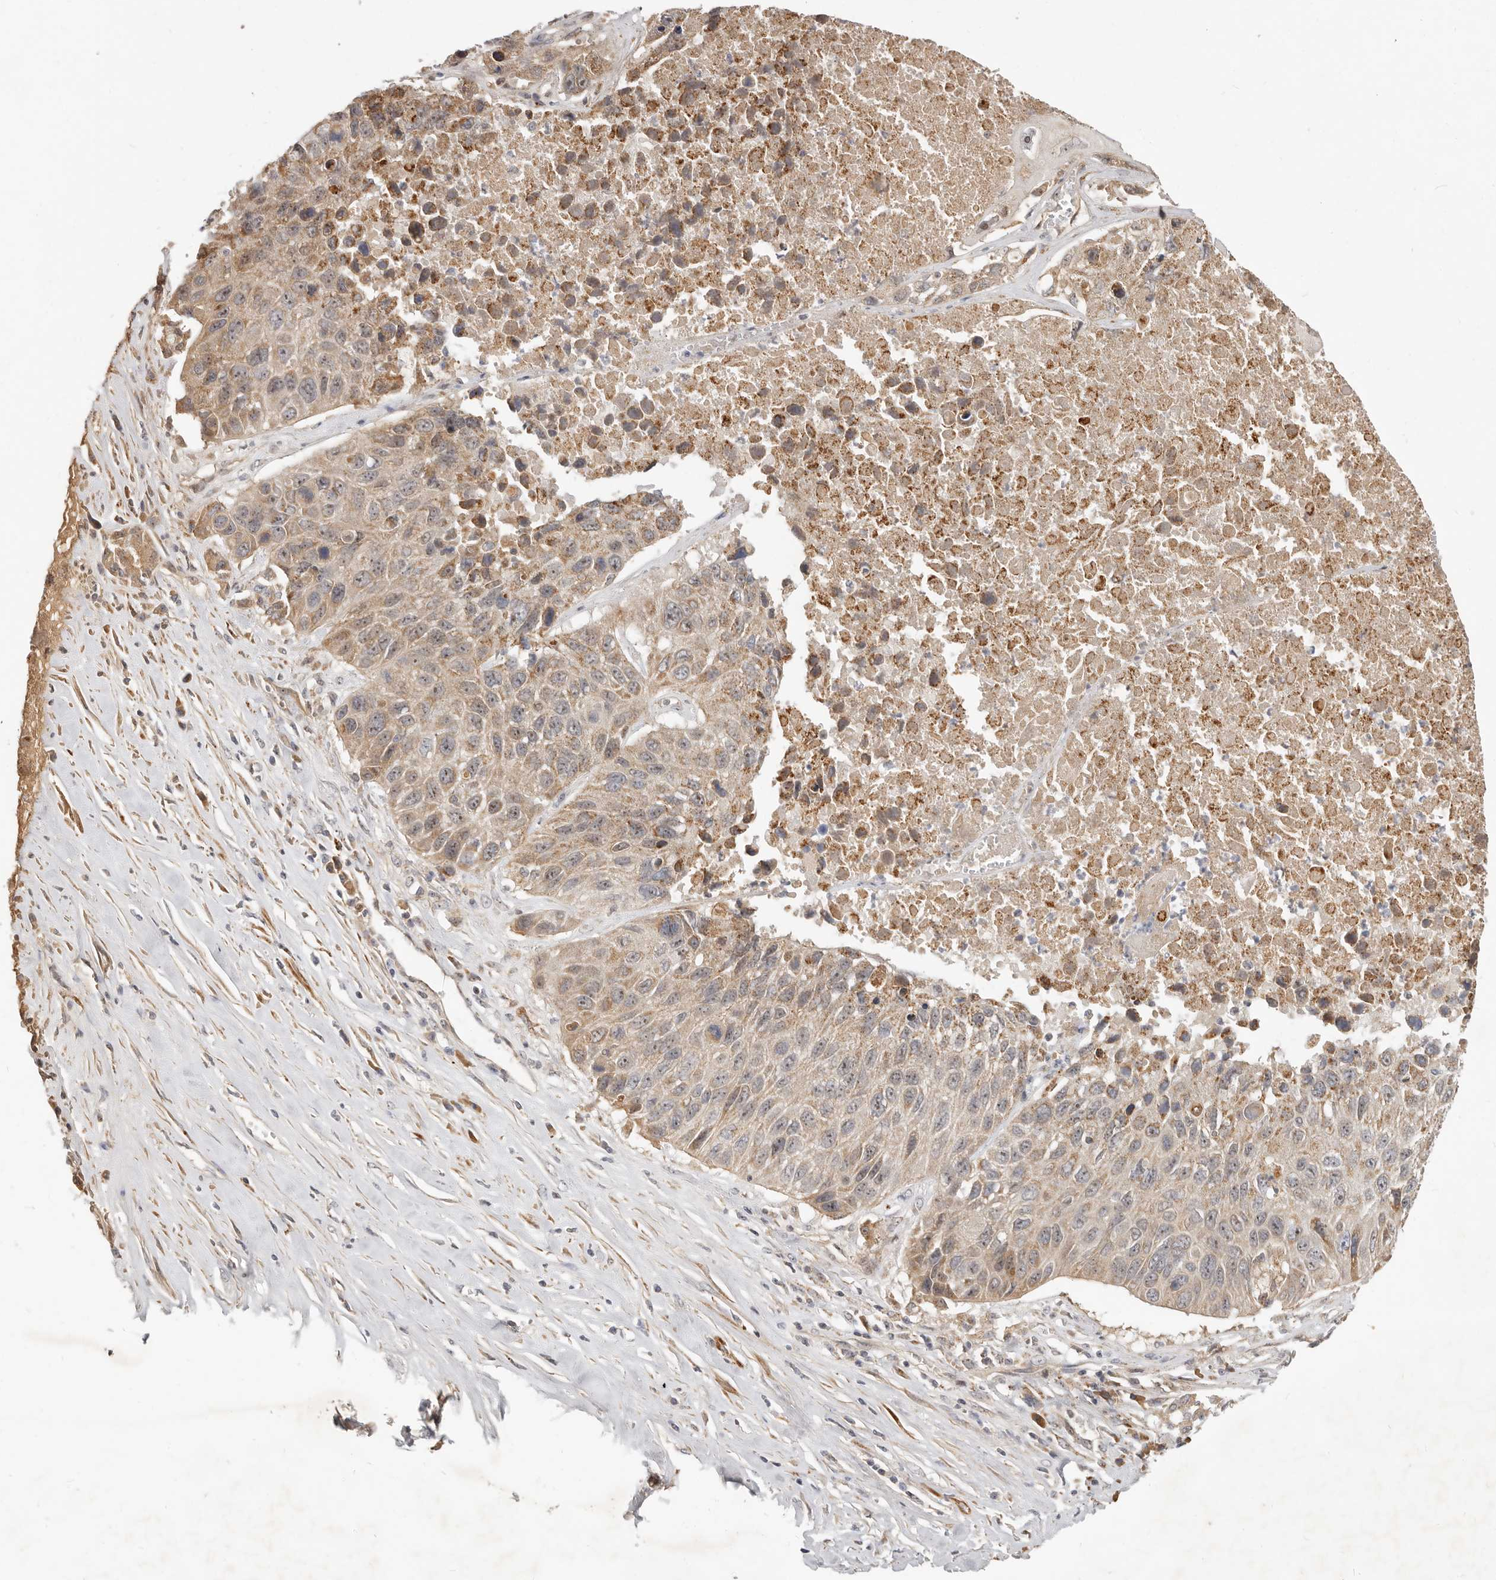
{"staining": {"intensity": "weak", "quantity": "25%-75%", "location": "cytoplasmic/membranous,nuclear"}, "tissue": "lung cancer", "cell_type": "Tumor cells", "image_type": "cancer", "snomed": [{"axis": "morphology", "description": "Squamous cell carcinoma, NOS"}, {"axis": "topography", "description": "Lung"}], "caption": "Lung cancer (squamous cell carcinoma) tissue demonstrates weak cytoplasmic/membranous and nuclear staining in approximately 25%-75% of tumor cells, visualized by immunohistochemistry. The protein is shown in brown color, while the nuclei are stained blue.", "gene": "MICALL2", "patient": {"sex": "male", "age": 61}}